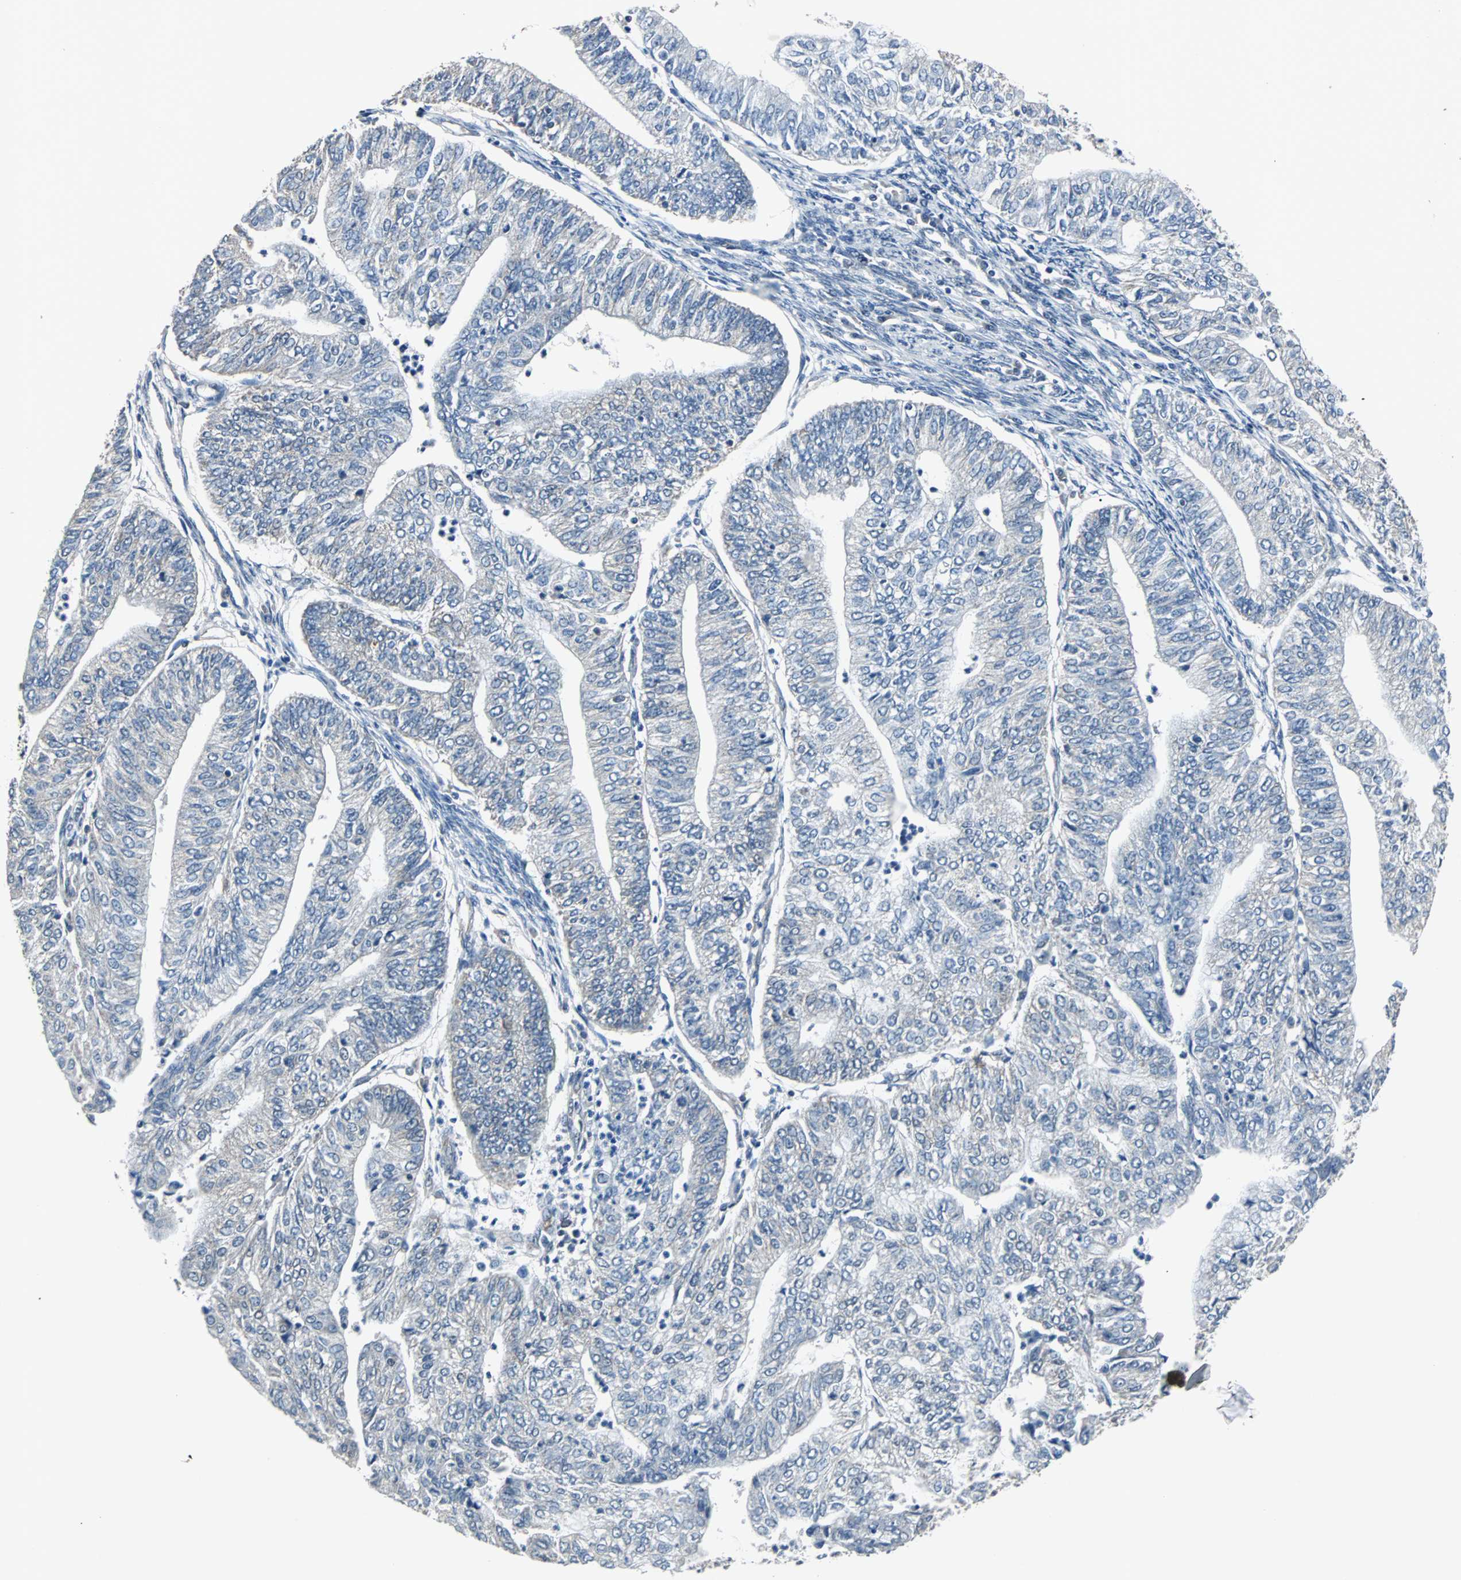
{"staining": {"intensity": "weak", "quantity": "<25%", "location": "cytoplasmic/membranous"}, "tissue": "endometrial cancer", "cell_type": "Tumor cells", "image_type": "cancer", "snomed": [{"axis": "morphology", "description": "Adenocarcinoma, NOS"}, {"axis": "topography", "description": "Endometrium"}], "caption": "The IHC micrograph has no significant positivity in tumor cells of endometrial cancer (adenocarcinoma) tissue. (DAB (3,3'-diaminobenzidine) IHC, high magnification).", "gene": "ZHX2", "patient": {"sex": "female", "age": 59}}